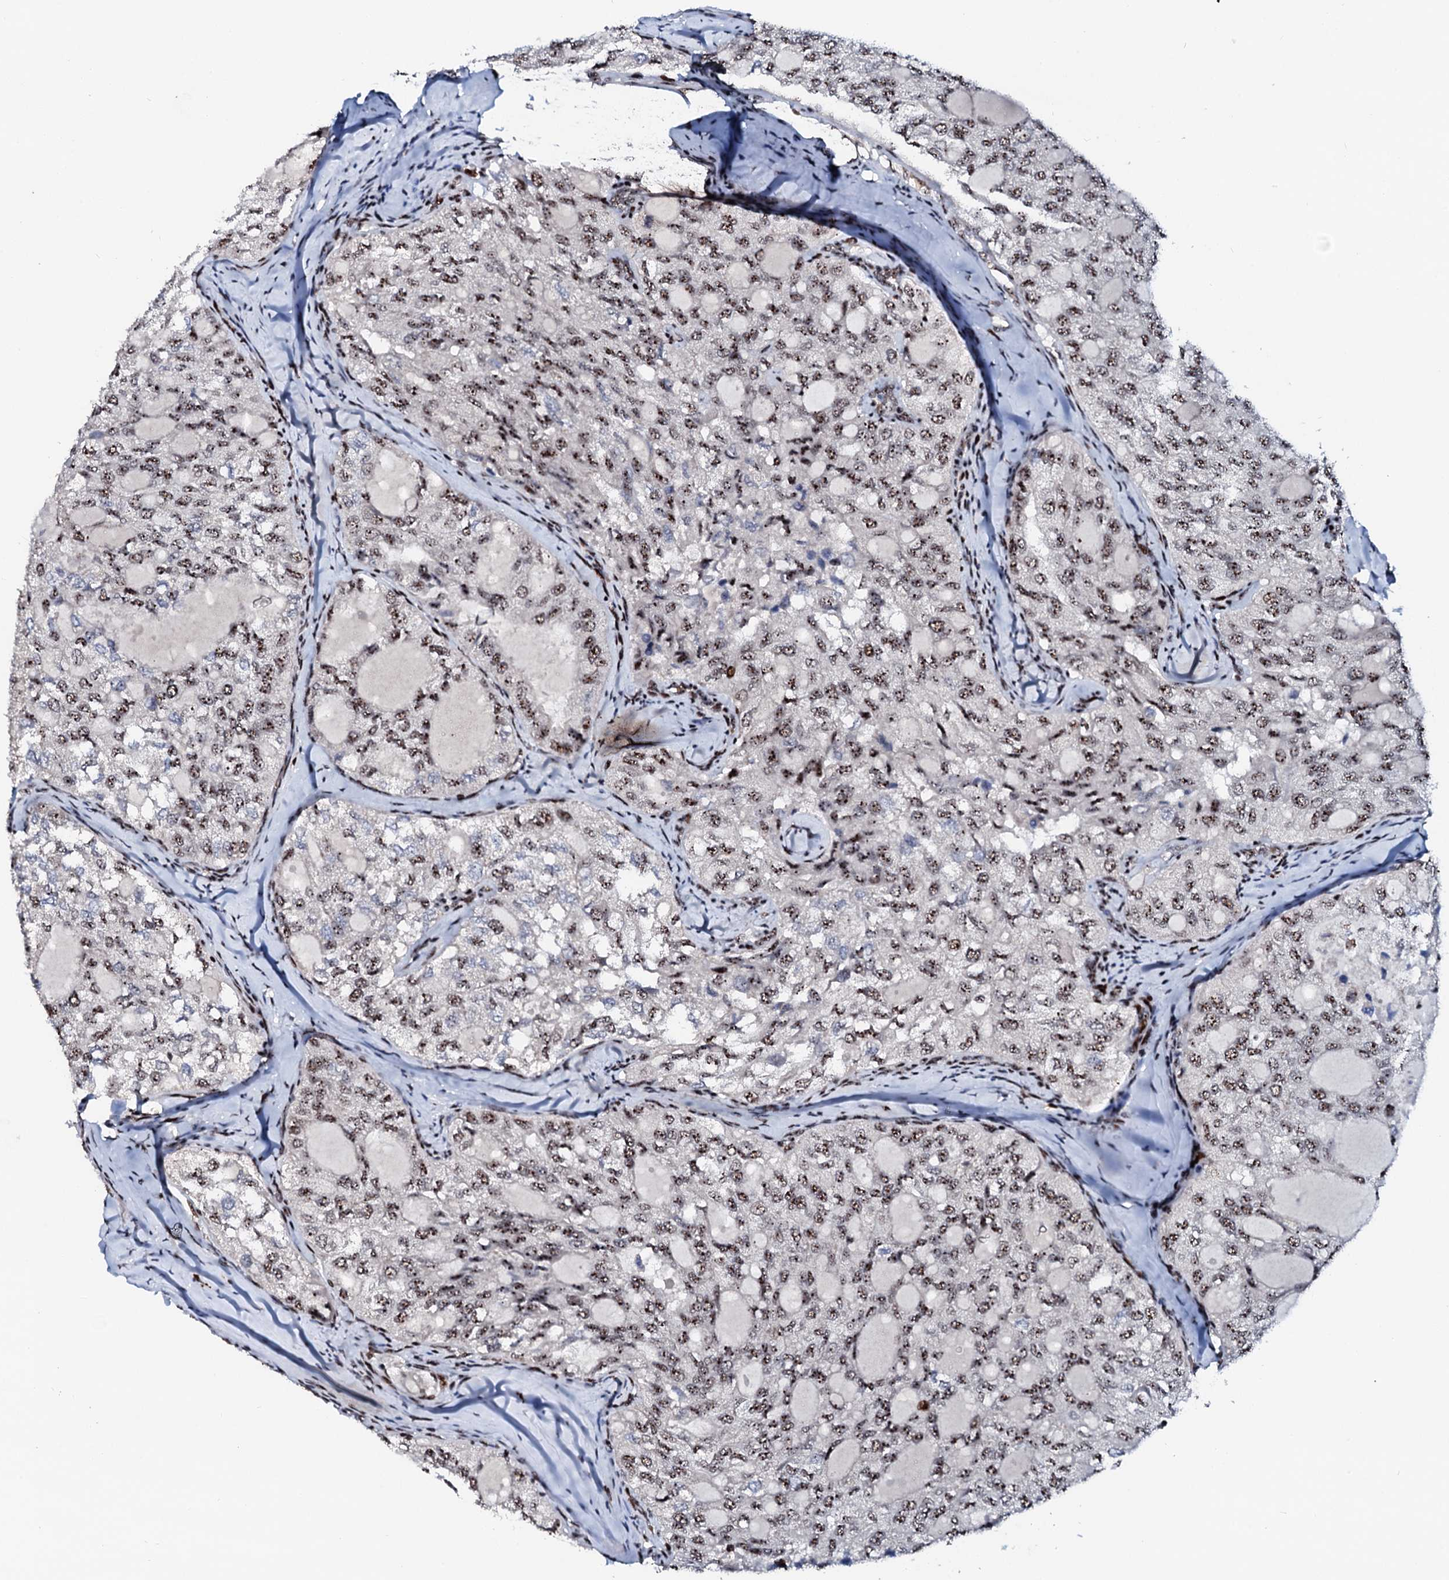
{"staining": {"intensity": "moderate", "quantity": ">75%", "location": "nuclear"}, "tissue": "thyroid cancer", "cell_type": "Tumor cells", "image_type": "cancer", "snomed": [{"axis": "morphology", "description": "Follicular adenoma carcinoma, NOS"}, {"axis": "topography", "description": "Thyroid gland"}], "caption": "Immunohistochemical staining of human thyroid cancer (follicular adenoma carcinoma) exhibits moderate nuclear protein staining in about >75% of tumor cells. (Stains: DAB in brown, nuclei in blue, Microscopy: brightfield microscopy at high magnification).", "gene": "NEUROG3", "patient": {"sex": "male", "age": 75}}